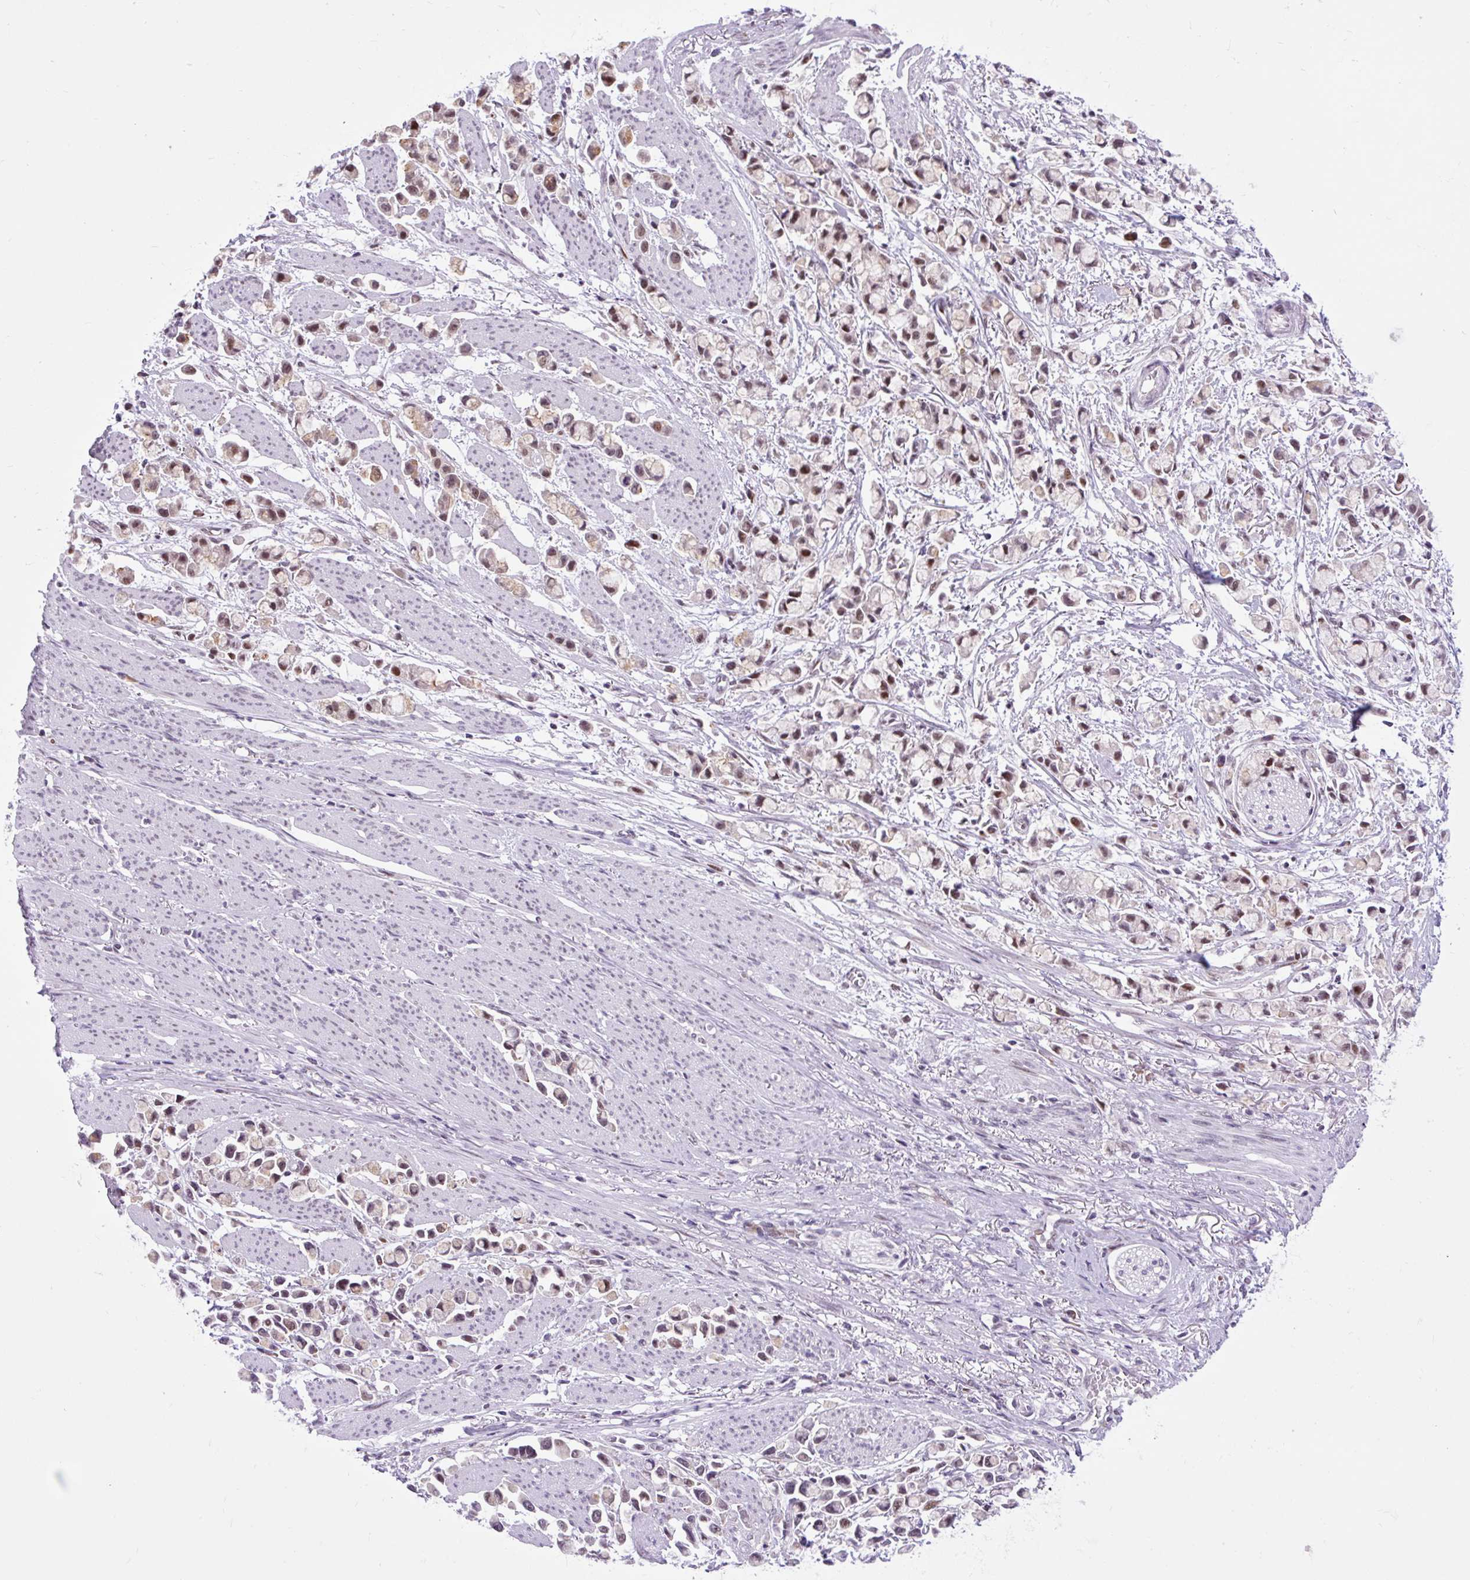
{"staining": {"intensity": "moderate", "quantity": ">75%", "location": "nuclear"}, "tissue": "stomach cancer", "cell_type": "Tumor cells", "image_type": "cancer", "snomed": [{"axis": "morphology", "description": "Adenocarcinoma, NOS"}, {"axis": "topography", "description": "Stomach"}], "caption": "Immunohistochemistry (IHC) photomicrograph of neoplastic tissue: stomach adenocarcinoma stained using IHC displays medium levels of moderate protein expression localized specifically in the nuclear of tumor cells, appearing as a nuclear brown color.", "gene": "CLK2", "patient": {"sex": "female", "age": 81}}